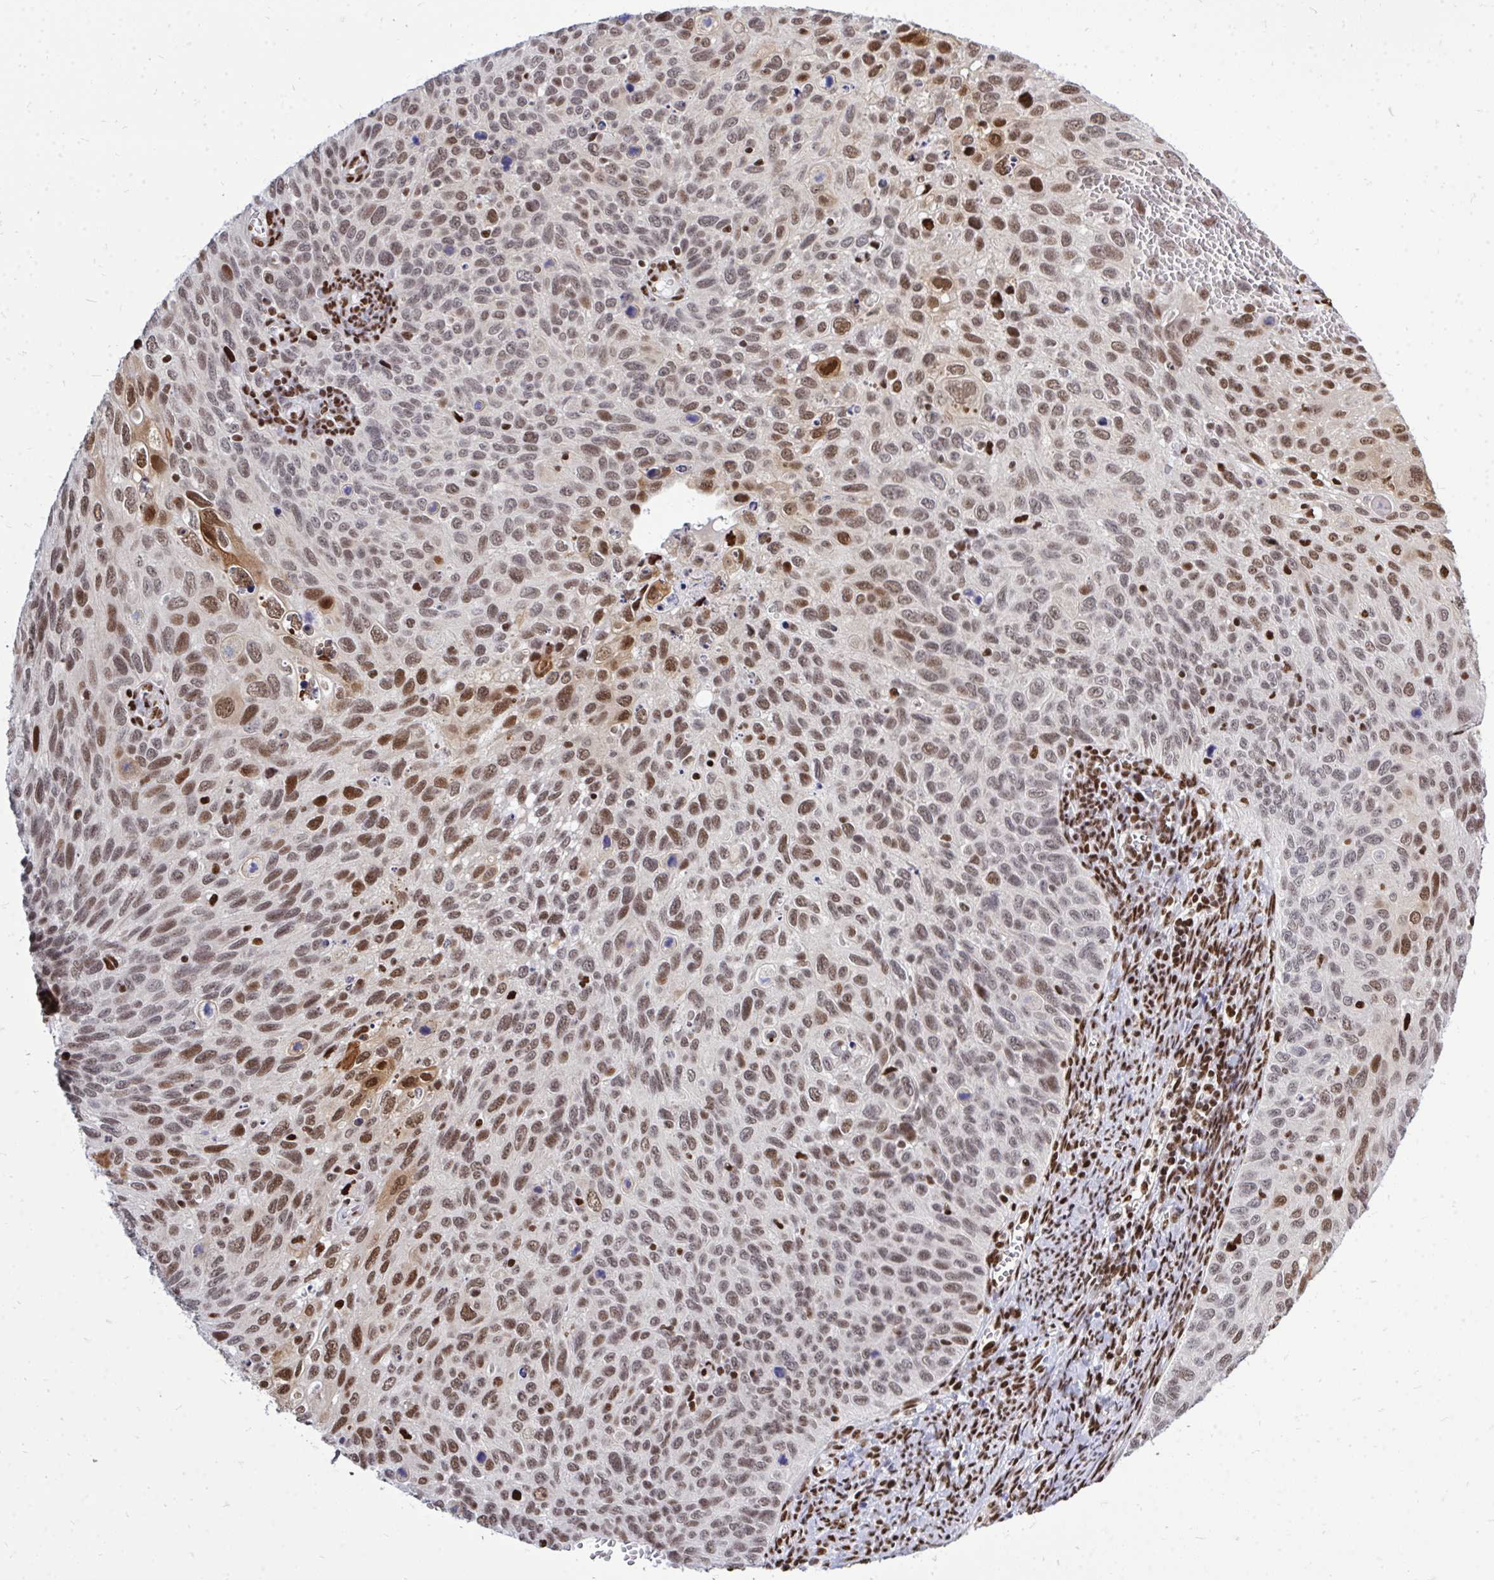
{"staining": {"intensity": "moderate", "quantity": ">75%", "location": "nuclear"}, "tissue": "cervical cancer", "cell_type": "Tumor cells", "image_type": "cancer", "snomed": [{"axis": "morphology", "description": "Squamous cell carcinoma, NOS"}, {"axis": "topography", "description": "Cervix"}], "caption": "Tumor cells show medium levels of moderate nuclear positivity in about >75% of cells in human cervical cancer (squamous cell carcinoma). The protein is shown in brown color, while the nuclei are stained blue.", "gene": "TBL1Y", "patient": {"sex": "female", "age": 70}}